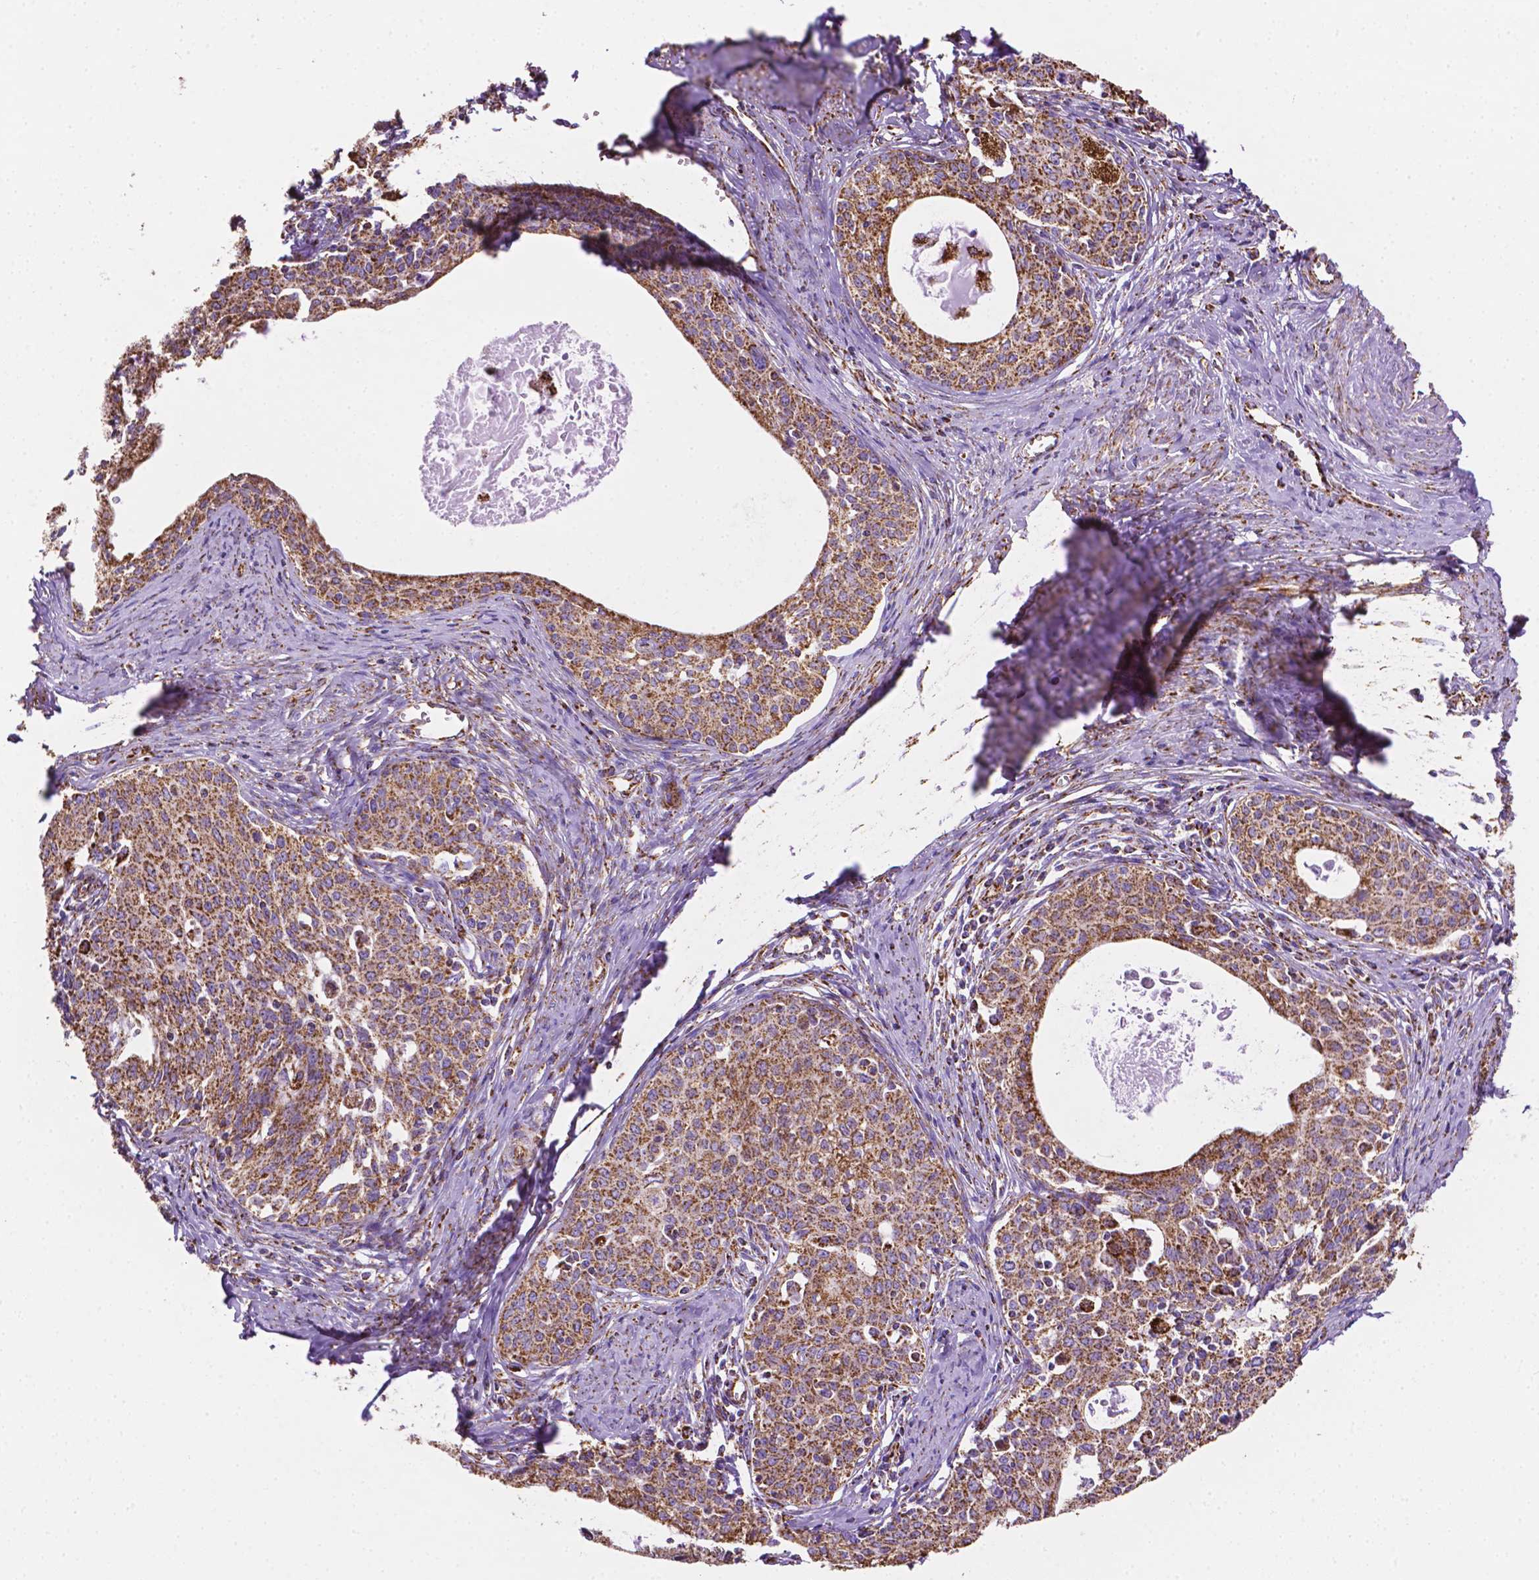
{"staining": {"intensity": "moderate", "quantity": ">75%", "location": "cytoplasmic/membranous"}, "tissue": "cervical cancer", "cell_type": "Tumor cells", "image_type": "cancer", "snomed": [{"axis": "morphology", "description": "Squamous cell carcinoma, NOS"}, {"axis": "morphology", "description": "Adenocarcinoma, NOS"}, {"axis": "topography", "description": "Cervix"}], "caption": "Cervical adenocarcinoma stained with a protein marker demonstrates moderate staining in tumor cells.", "gene": "RMDN3", "patient": {"sex": "female", "age": 52}}